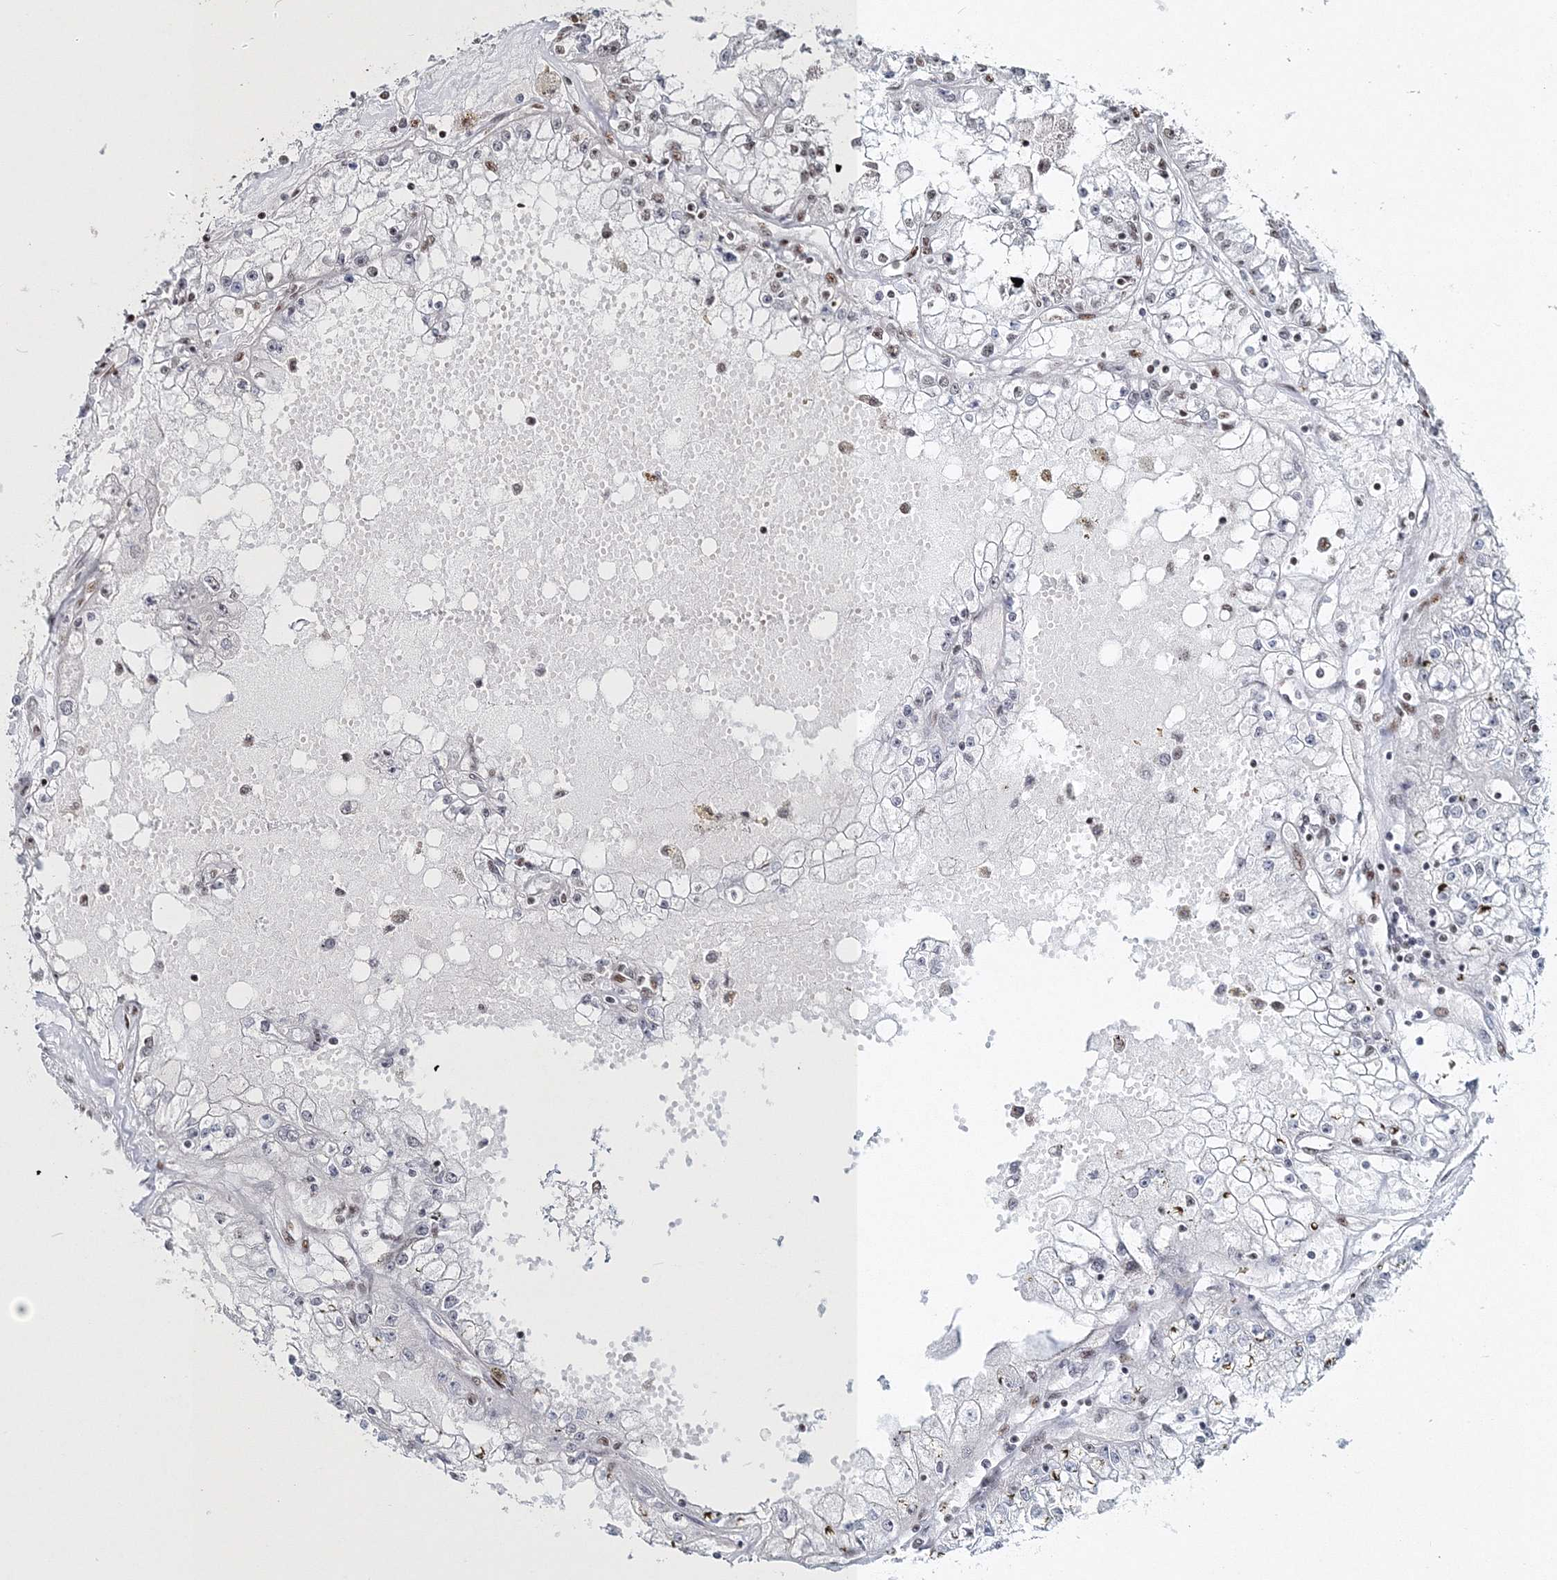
{"staining": {"intensity": "negative", "quantity": "none", "location": "none"}, "tissue": "renal cancer", "cell_type": "Tumor cells", "image_type": "cancer", "snomed": [{"axis": "morphology", "description": "Adenocarcinoma, NOS"}, {"axis": "topography", "description": "Kidney"}], "caption": "An image of renal cancer stained for a protein demonstrates no brown staining in tumor cells.", "gene": "QRICH1", "patient": {"sex": "male", "age": 56}}